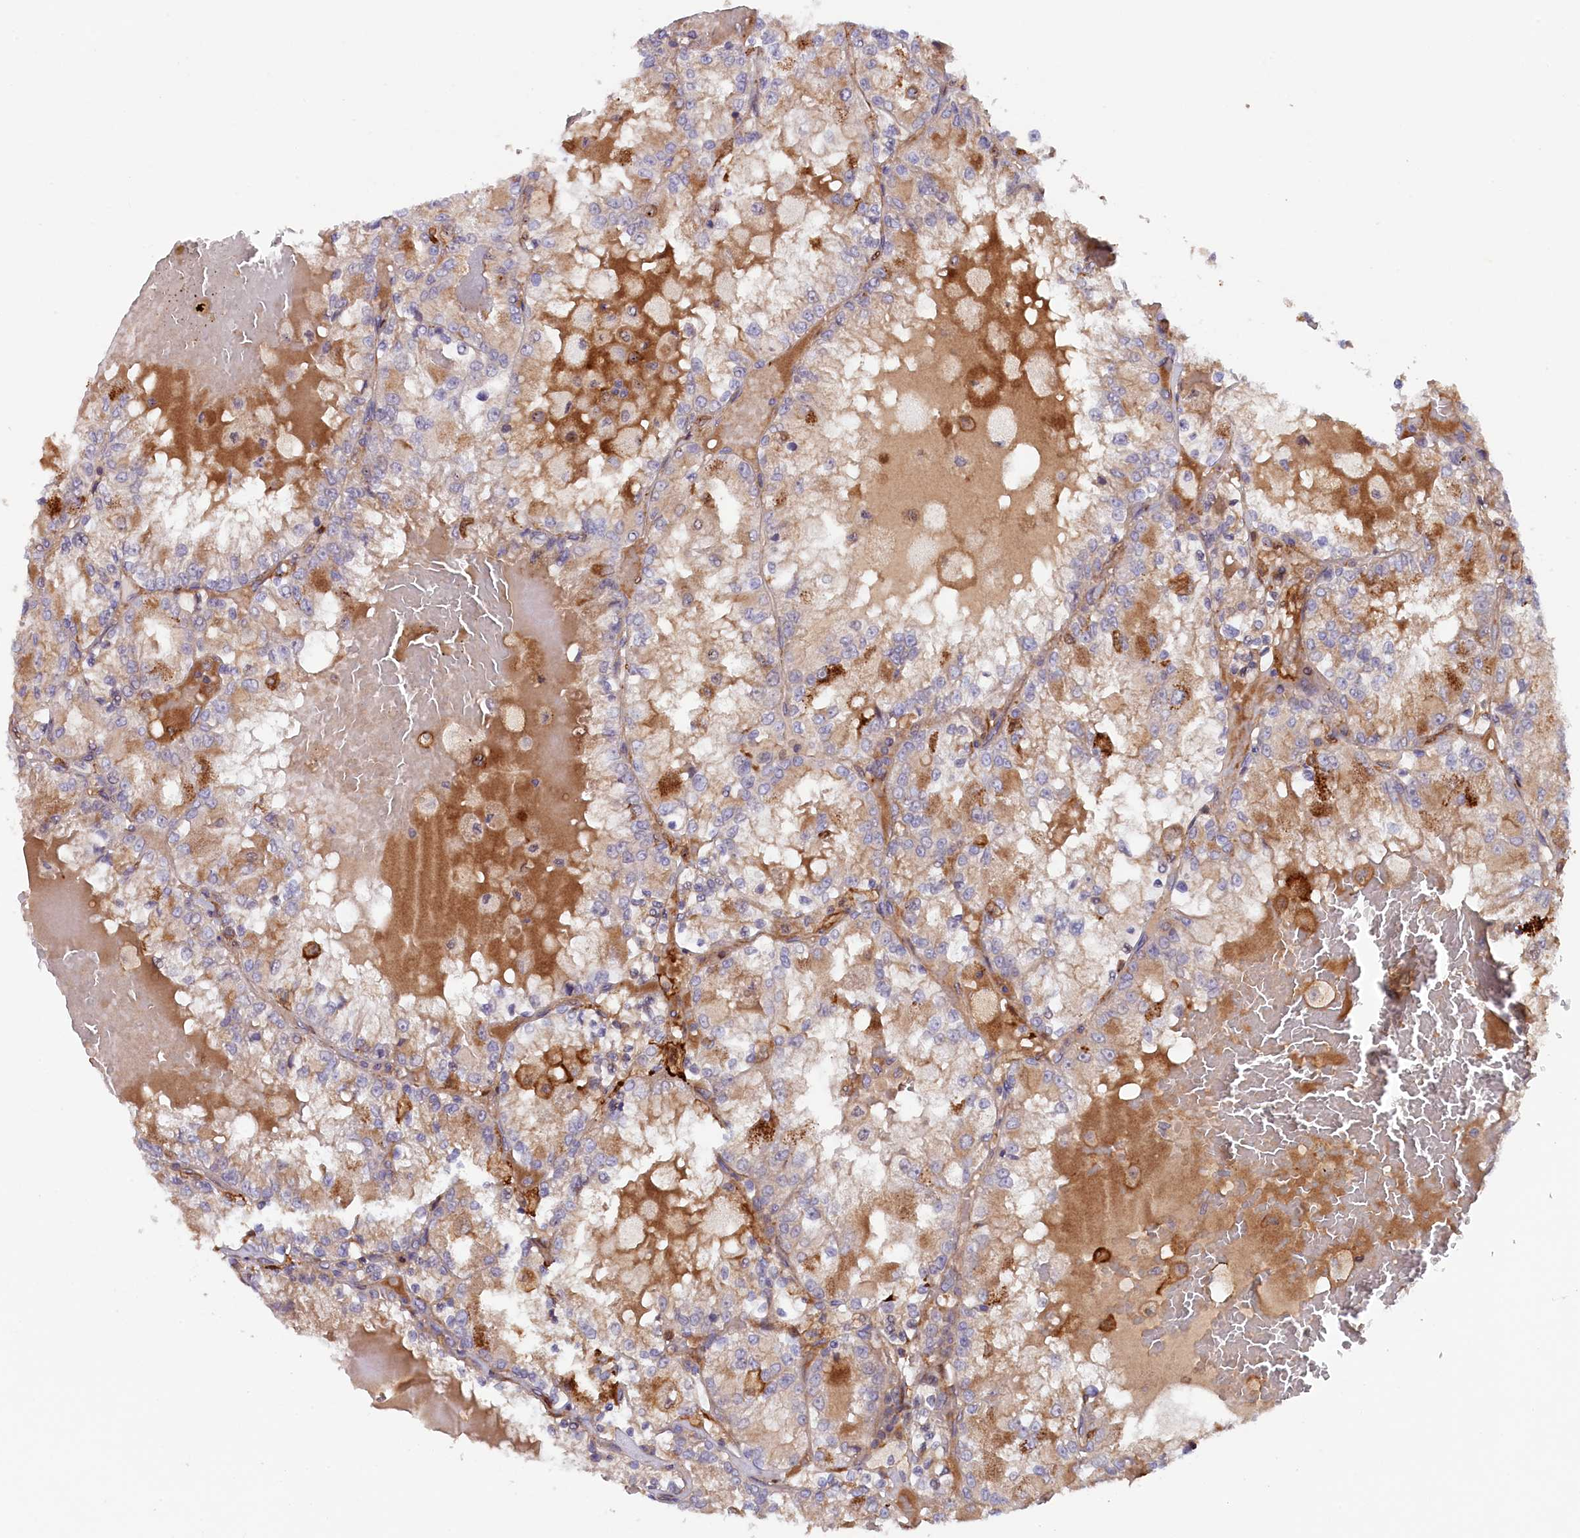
{"staining": {"intensity": "negative", "quantity": "none", "location": "none"}, "tissue": "renal cancer", "cell_type": "Tumor cells", "image_type": "cancer", "snomed": [{"axis": "morphology", "description": "Adenocarcinoma, NOS"}, {"axis": "topography", "description": "Kidney"}], "caption": "Tumor cells are negative for protein expression in human adenocarcinoma (renal).", "gene": "FERMT1", "patient": {"sex": "female", "age": 56}}